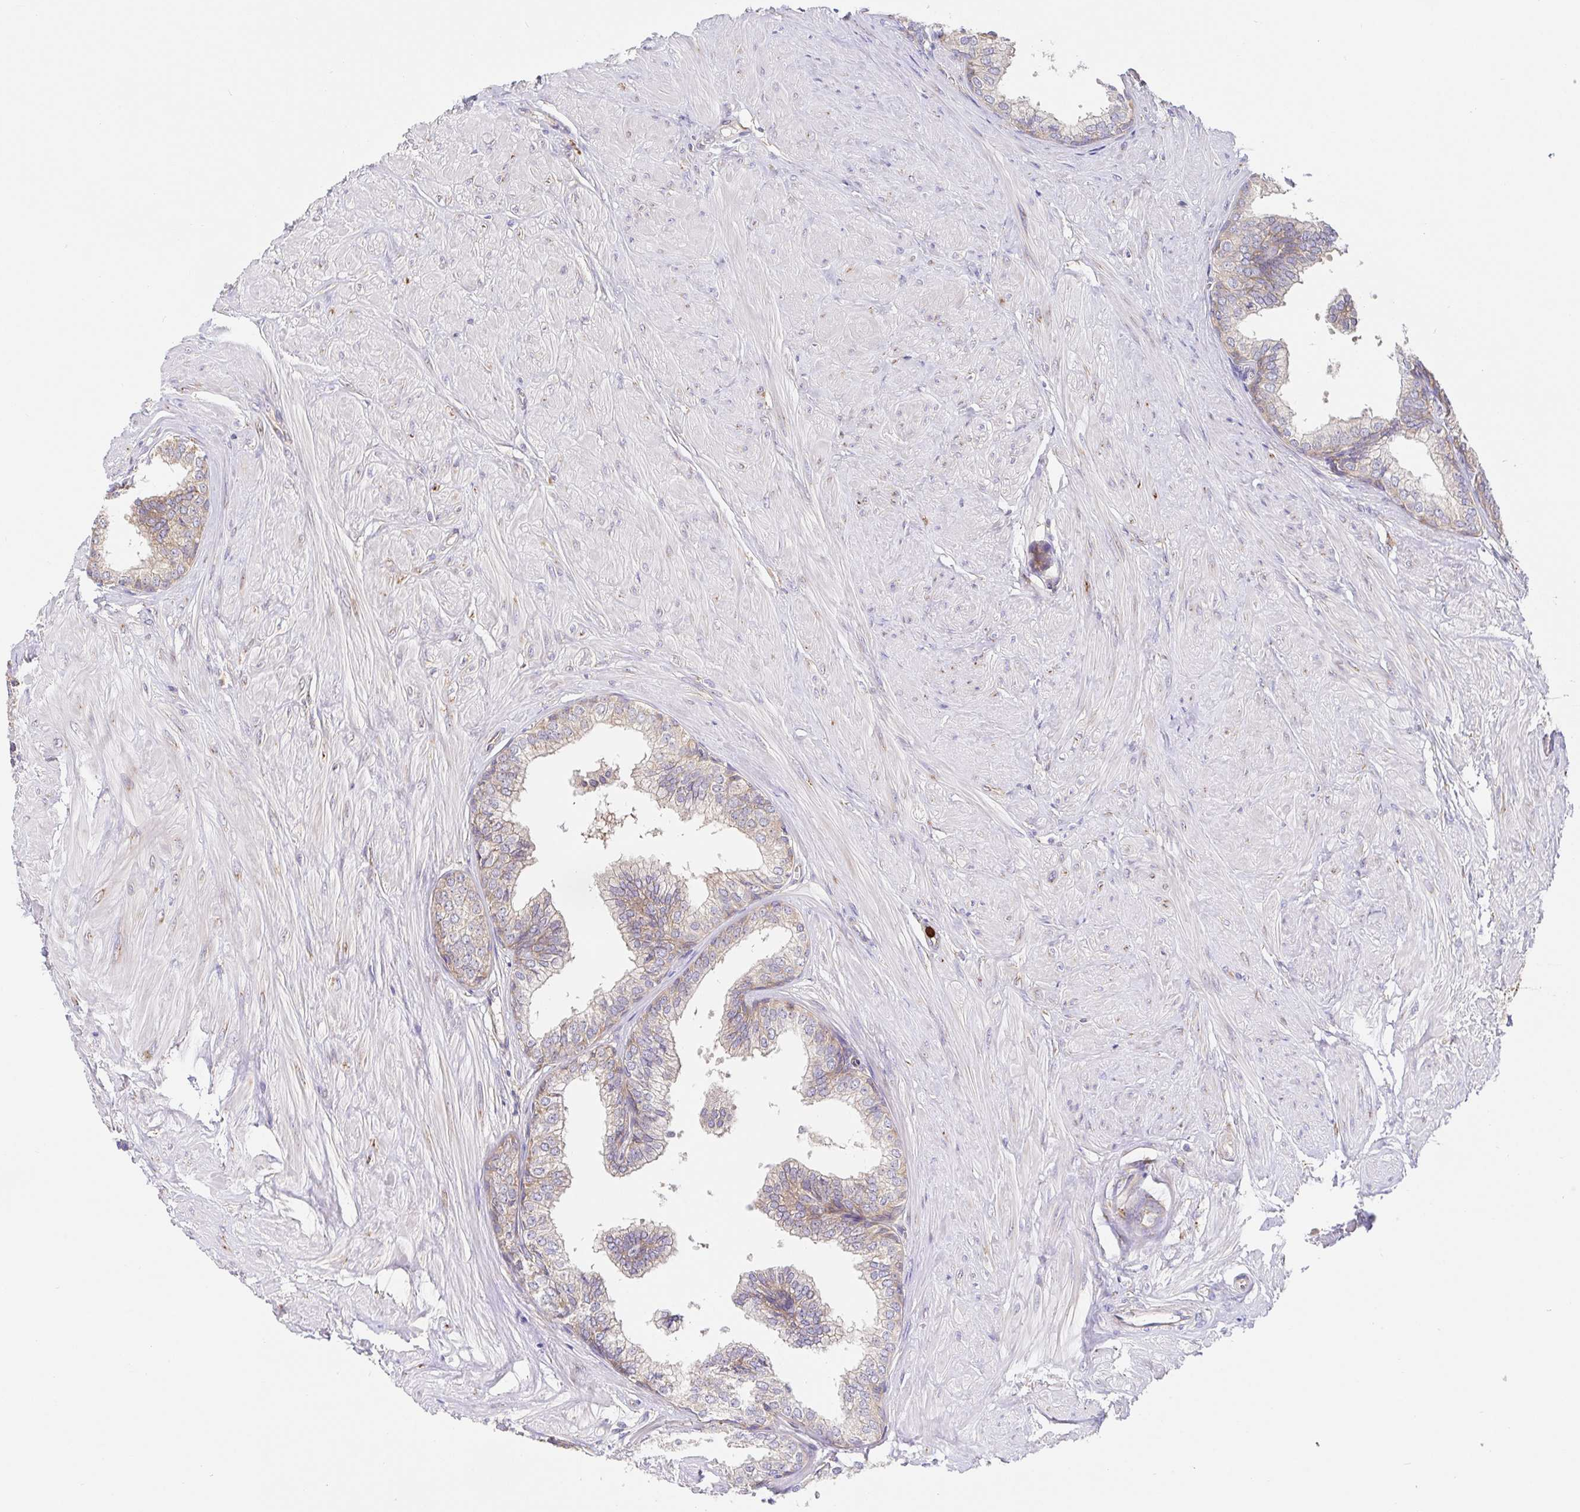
{"staining": {"intensity": "weak", "quantity": "25%-75%", "location": "cytoplasmic/membranous"}, "tissue": "prostate", "cell_type": "Glandular cells", "image_type": "normal", "snomed": [{"axis": "morphology", "description": "Normal tissue, NOS"}, {"axis": "topography", "description": "Prostate"}, {"axis": "topography", "description": "Peripheral nerve tissue"}], "caption": "This is a histology image of immunohistochemistry (IHC) staining of benign prostate, which shows weak positivity in the cytoplasmic/membranous of glandular cells.", "gene": "PDPK1", "patient": {"sex": "male", "age": 55}}